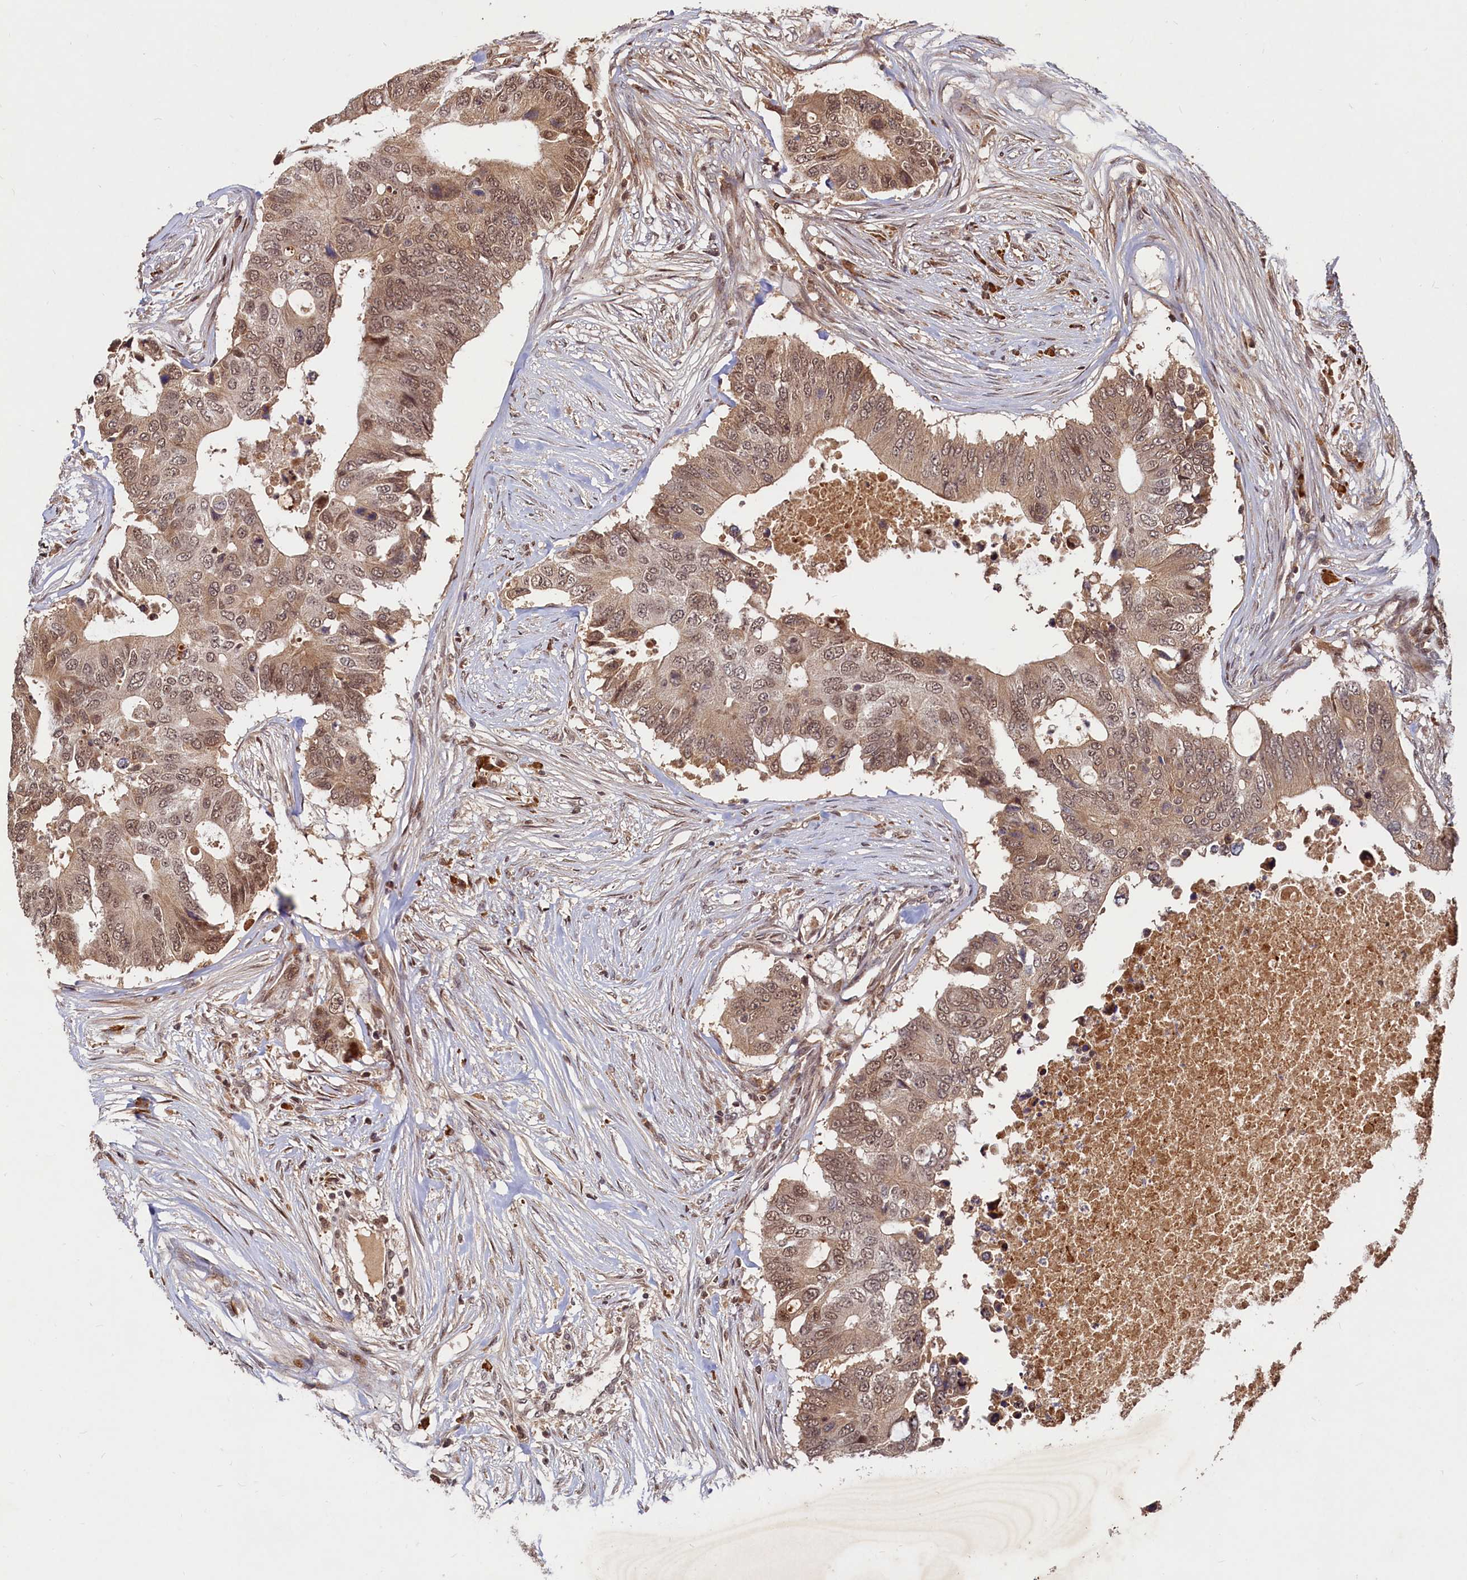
{"staining": {"intensity": "moderate", "quantity": ">75%", "location": "cytoplasmic/membranous,nuclear"}, "tissue": "colorectal cancer", "cell_type": "Tumor cells", "image_type": "cancer", "snomed": [{"axis": "morphology", "description": "Adenocarcinoma, NOS"}, {"axis": "topography", "description": "Colon"}], "caption": "Immunohistochemical staining of human colorectal adenocarcinoma displays medium levels of moderate cytoplasmic/membranous and nuclear protein positivity in approximately >75% of tumor cells. (DAB (3,3'-diaminobenzidine) IHC with brightfield microscopy, high magnification).", "gene": "TRAPPC4", "patient": {"sex": "male", "age": 71}}